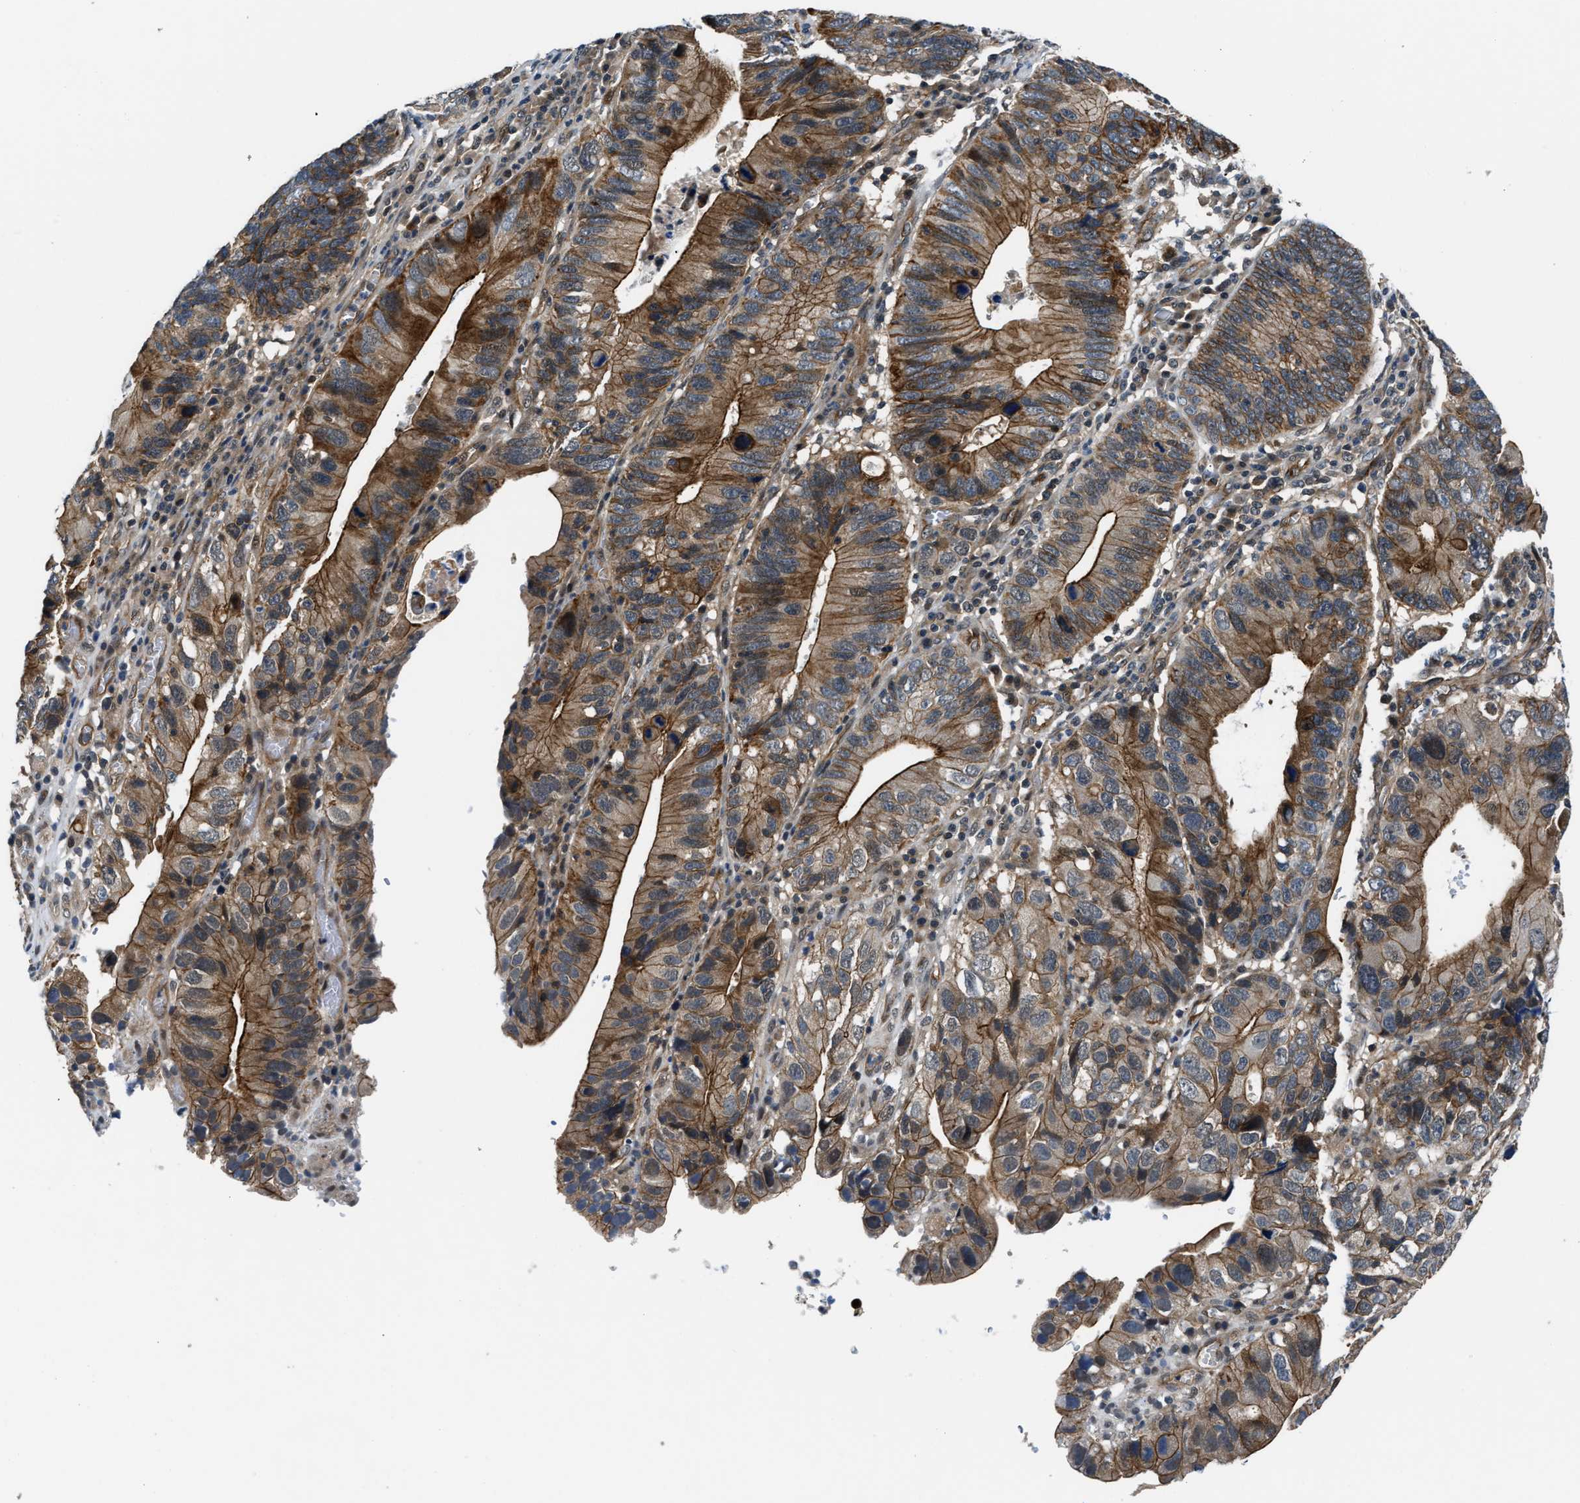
{"staining": {"intensity": "moderate", "quantity": ">75%", "location": "cytoplasmic/membranous"}, "tissue": "stomach cancer", "cell_type": "Tumor cells", "image_type": "cancer", "snomed": [{"axis": "morphology", "description": "Adenocarcinoma, NOS"}, {"axis": "topography", "description": "Stomach"}], "caption": "A brown stain labels moderate cytoplasmic/membranous positivity of a protein in adenocarcinoma (stomach) tumor cells. (DAB (3,3'-diaminobenzidine) IHC, brown staining for protein, blue staining for nuclei).", "gene": "COPS2", "patient": {"sex": "male", "age": 59}}